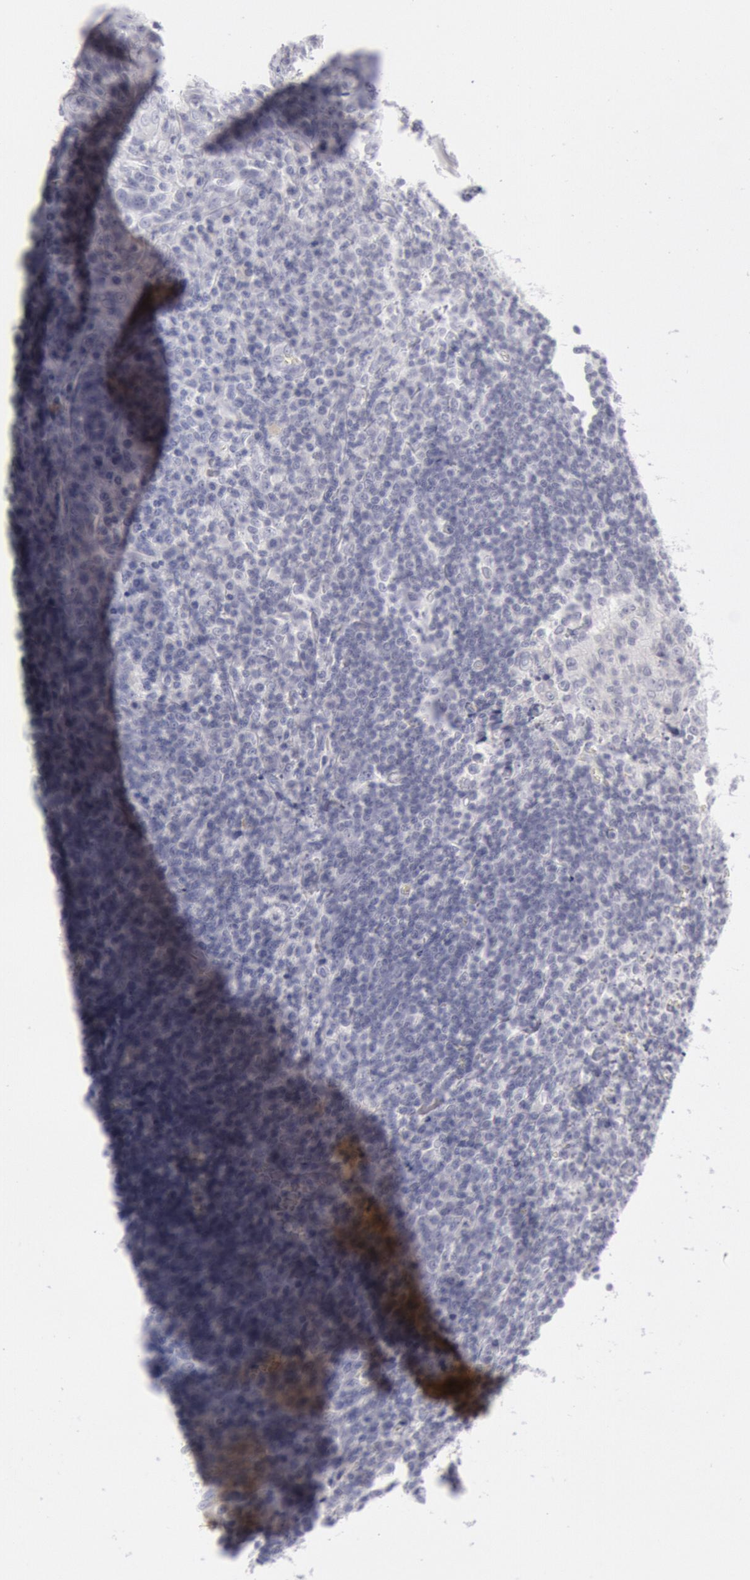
{"staining": {"intensity": "negative", "quantity": "none", "location": "none"}, "tissue": "tonsil", "cell_type": "Germinal center cells", "image_type": "normal", "snomed": [{"axis": "morphology", "description": "Normal tissue, NOS"}, {"axis": "topography", "description": "Tonsil"}], "caption": "Tonsil was stained to show a protein in brown. There is no significant staining in germinal center cells. Nuclei are stained in blue.", "gene": "KRT16", "patient": {"sex": "male", "age": 20}}